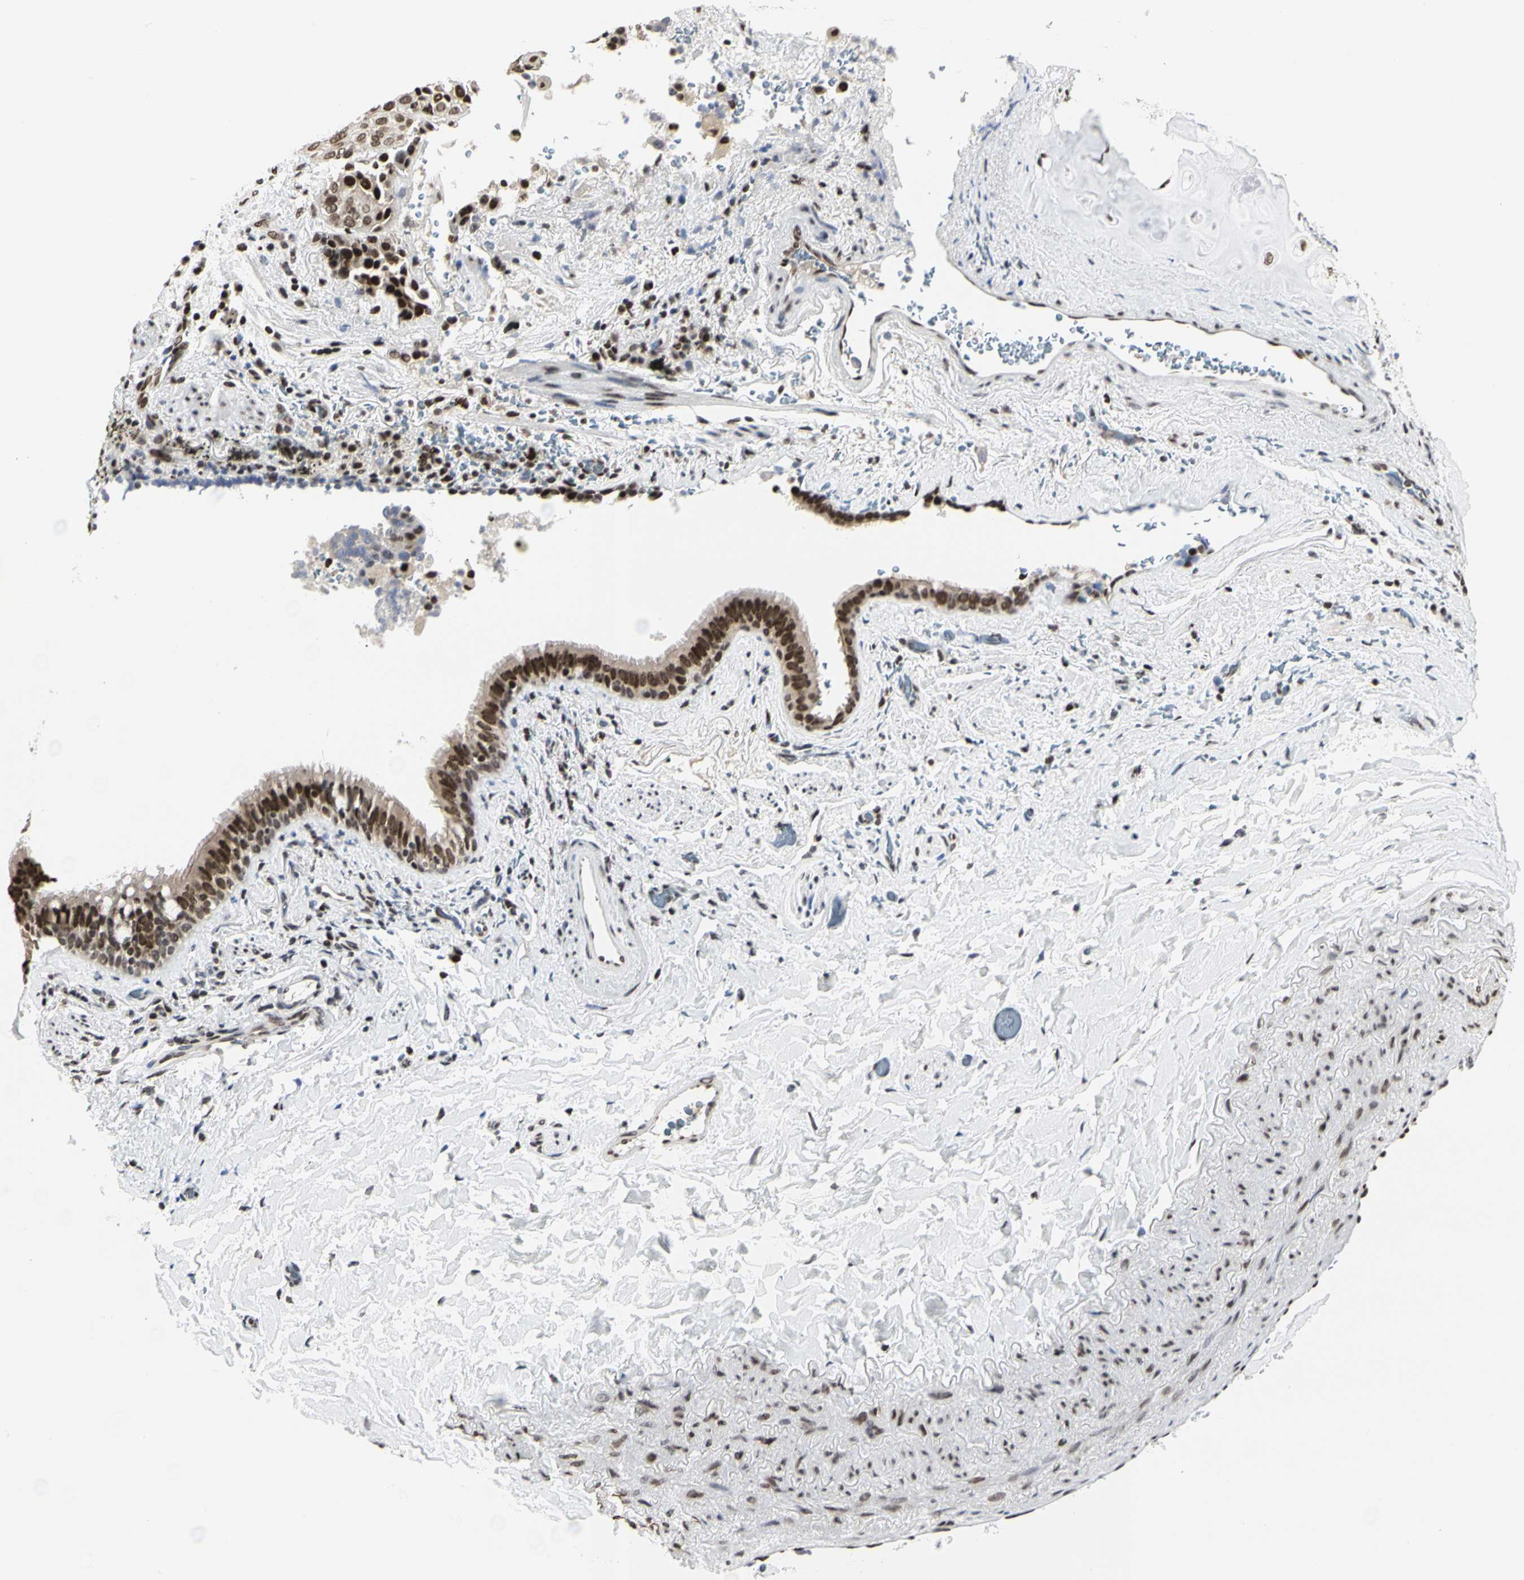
{"staining": {"intensity": "strong", "quantity": ">75%", "location": "nuclear"}, "tissue": "lung cancer", "cell_type": "Tumor cells", "image_type": "cancer", "snomed": [{"axis": "morphology", "description": "Squamous cell carcinoma, NOS"}, {"axis": "topography", "description": "Lung"}], "caption": "The histopathology image demonstrates a brown stain indicating the presence of a protein in the nuclear of tumor cells in squamous cell carcinoma (lung). Nuclei are stained in blue.", "gene": "PRMT3", "patient": {"sex": "male", "age": 54}}